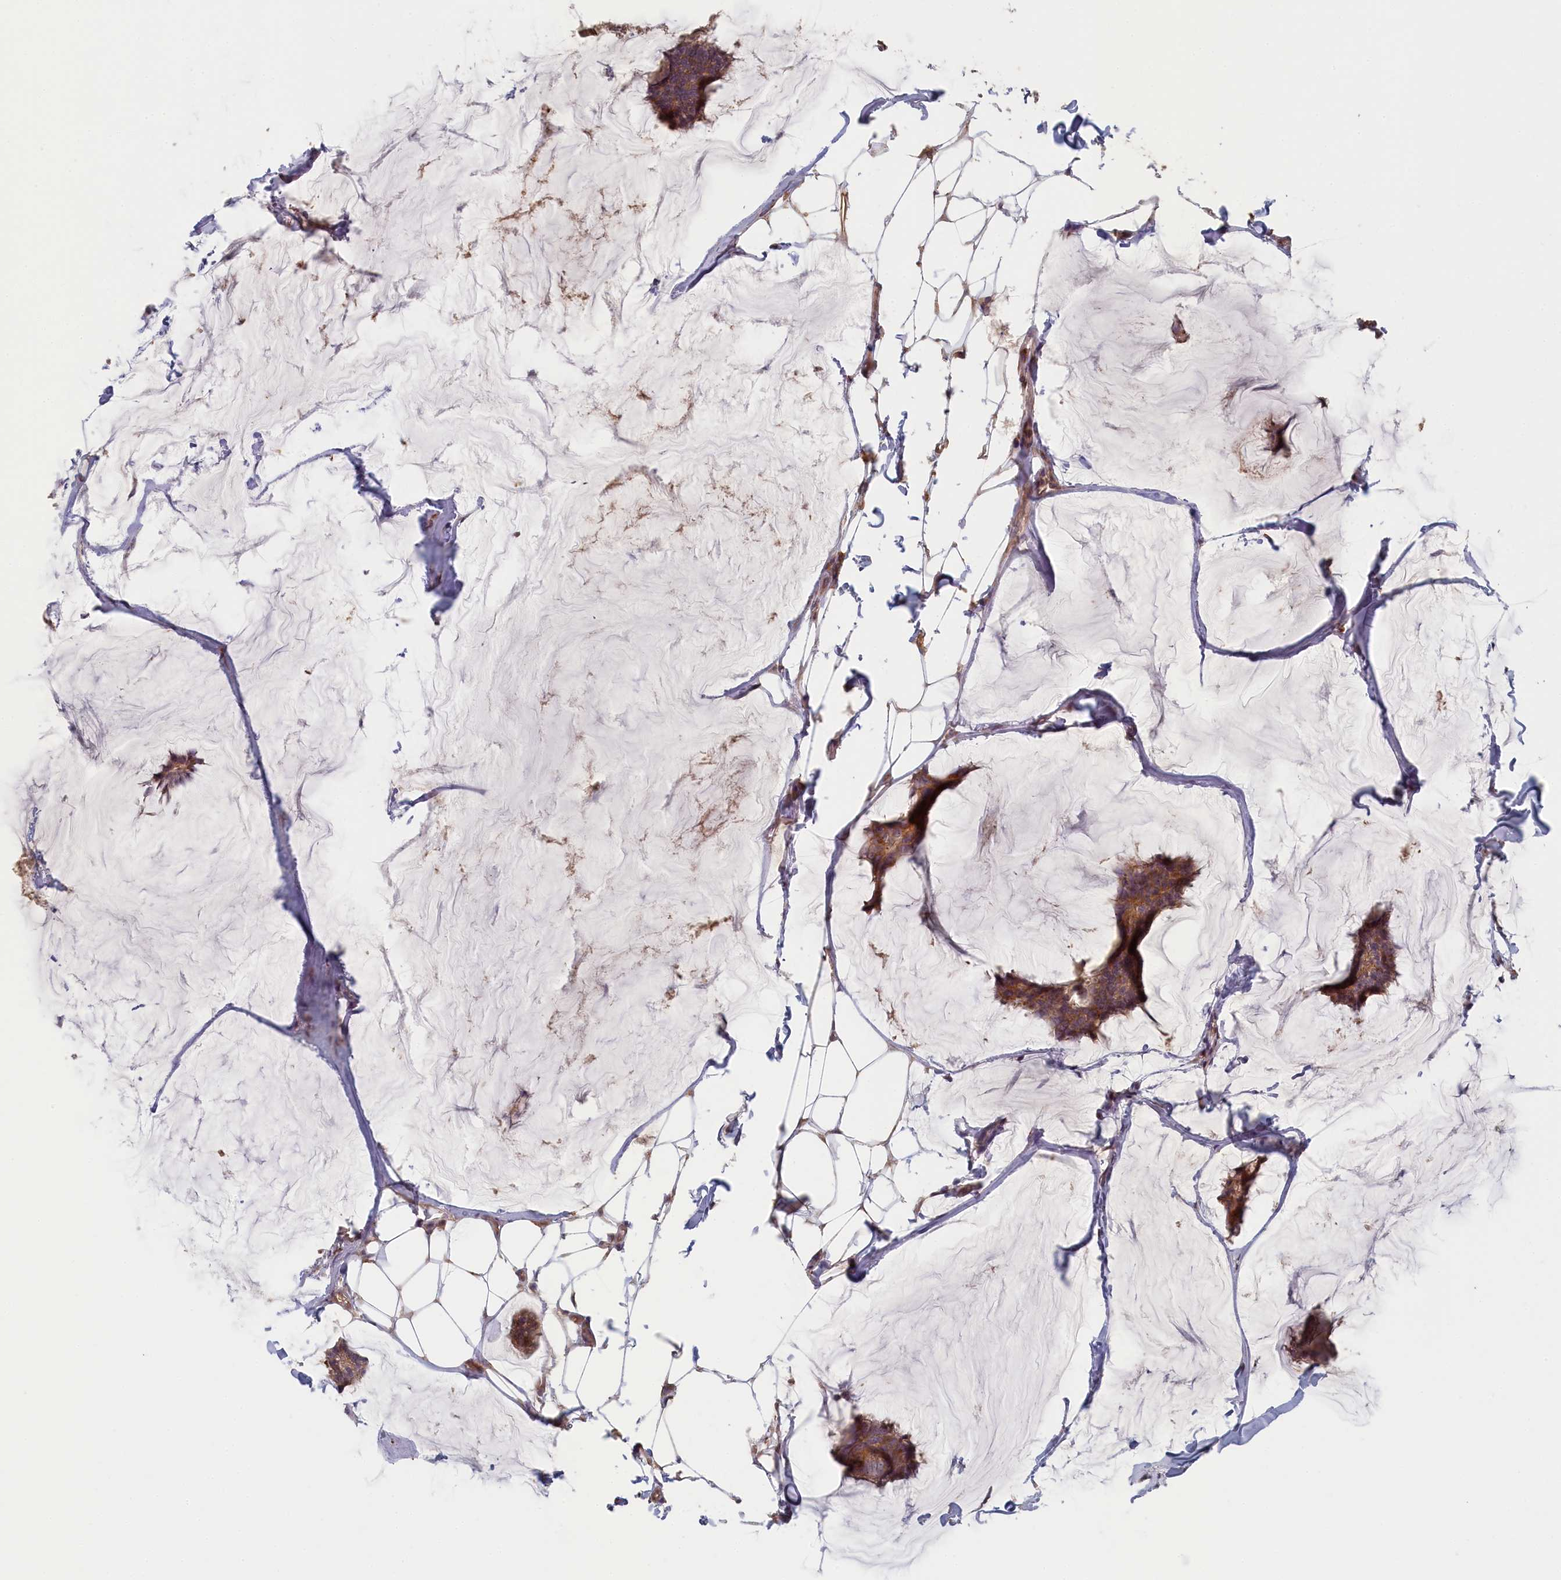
{"staining": {"intensity": "moderate", "quantity": ">75%", "location": "cytoplasmic/membranous"}, "tissue": "breast cancer", "cell_type": "Tumor cells", "image_type": "cancer", "snomed": [{"axis": "morphology", "description": "Duct carcinoma"}, {"axis": "topography", "description": "Breast"}], "caption": "This micrograph demonstrates immunohistochemistry (IHC) staining of intraductal carcinoma (breast), with medium moderate cytoplasmic/membranous positivity in about >75% of tumor cells.", "gene": "STX16", "patient": {"sex": "female", "age": 93}}